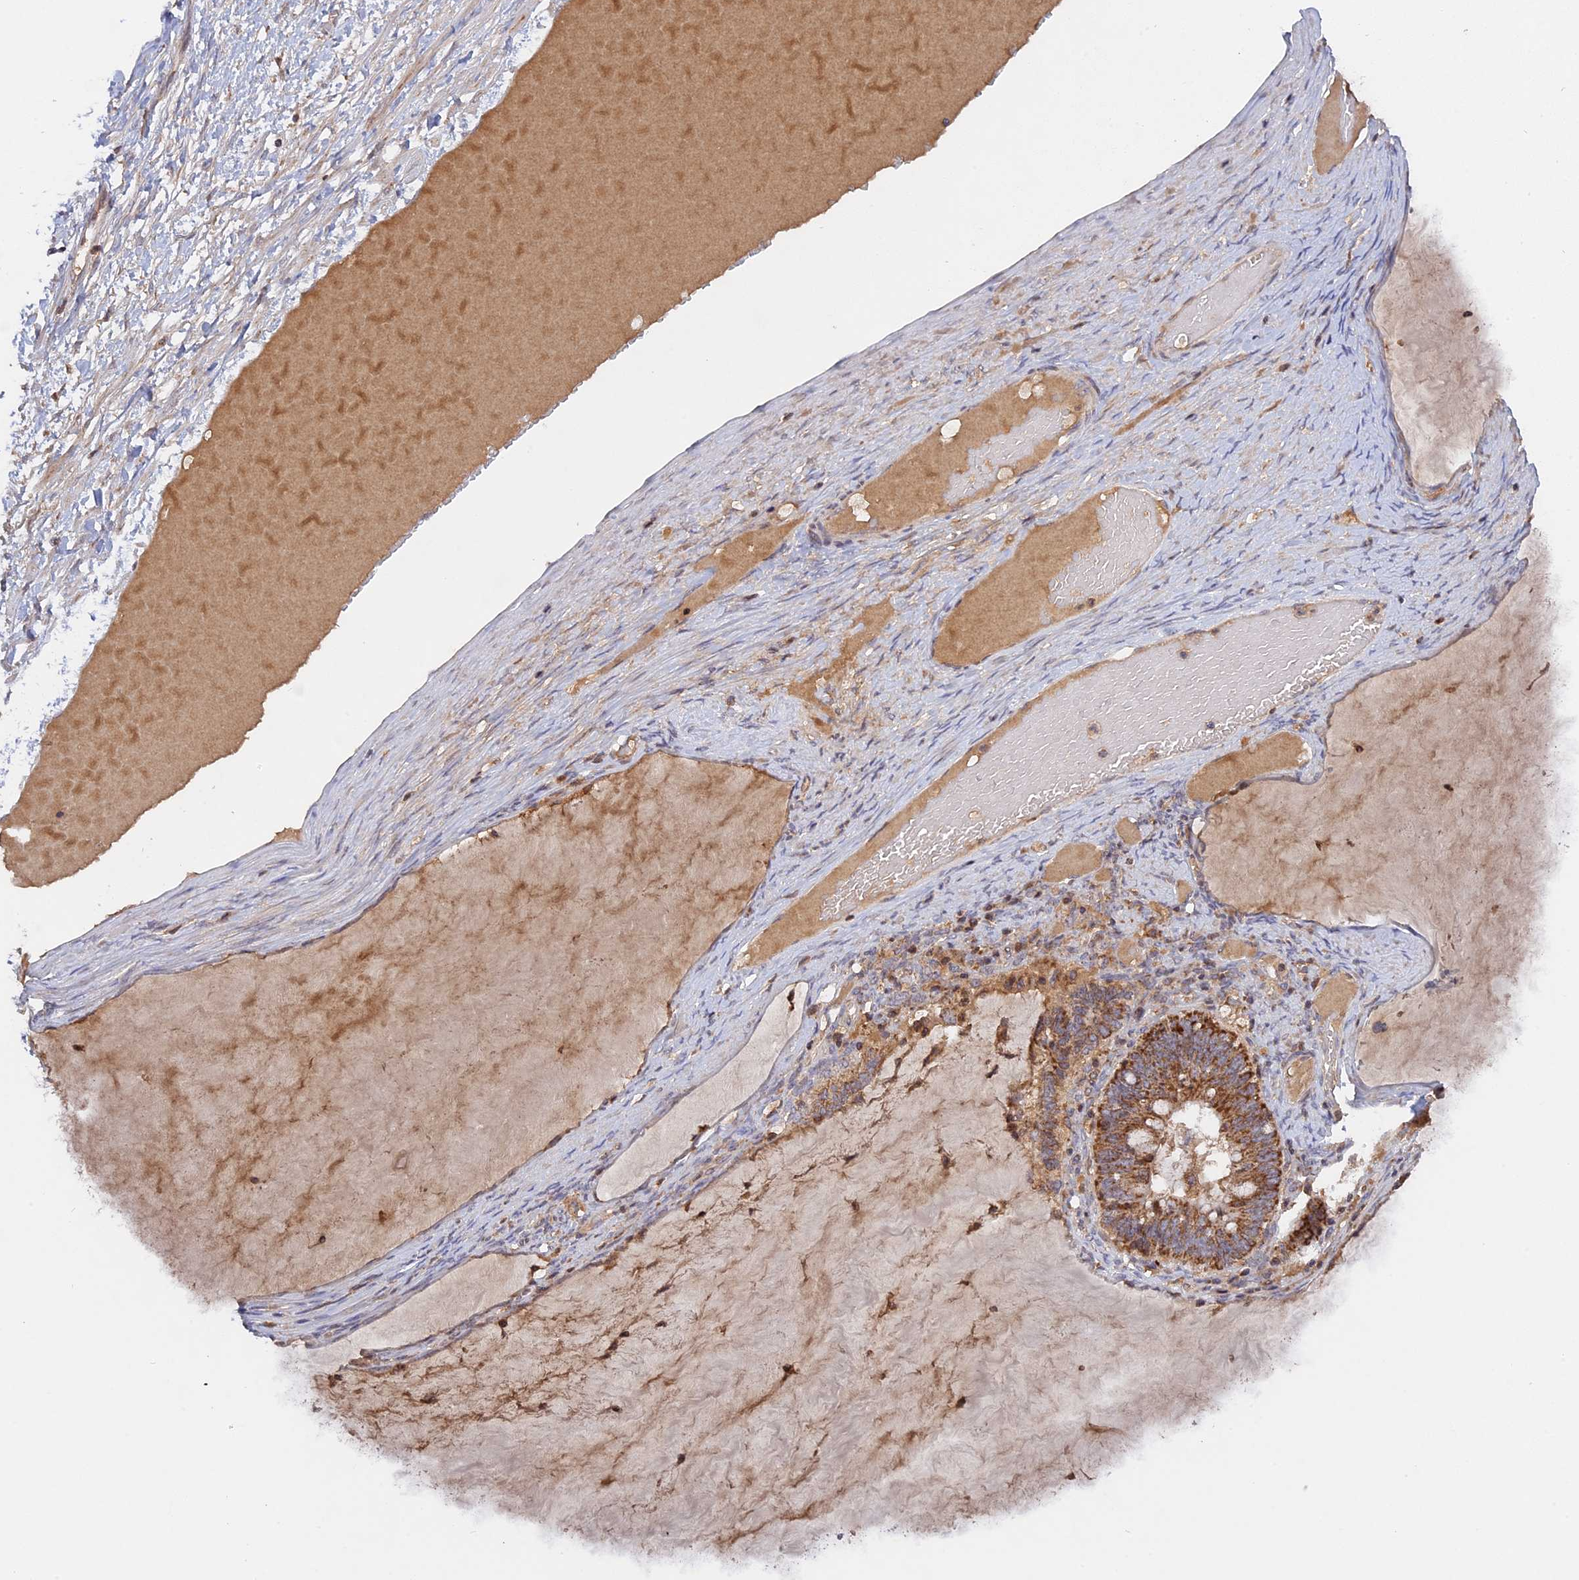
{"staining": {"intensity": "moderate", "quantity": ">75%", "location": "cytoplasmic/membranous"}, "tissue": "ovarian cancer", "cell_type": "Tumor cells", "image_type": "cancer", "snomed": [{"axis": "morphology", "description": "Cystadenocarcinoma, mucinous, NOS"}, {"axis": "topography", "description": "Ovary"}], "caption": "A micrograph of ovarian cancer (mucinous cystadenocarcinoma) stained for a protein shows moderate cytoplasmic/membranous brown staining in tumor cells.", "gene": "MPV17L", "patient": {"sex": "female", "age": 61}}